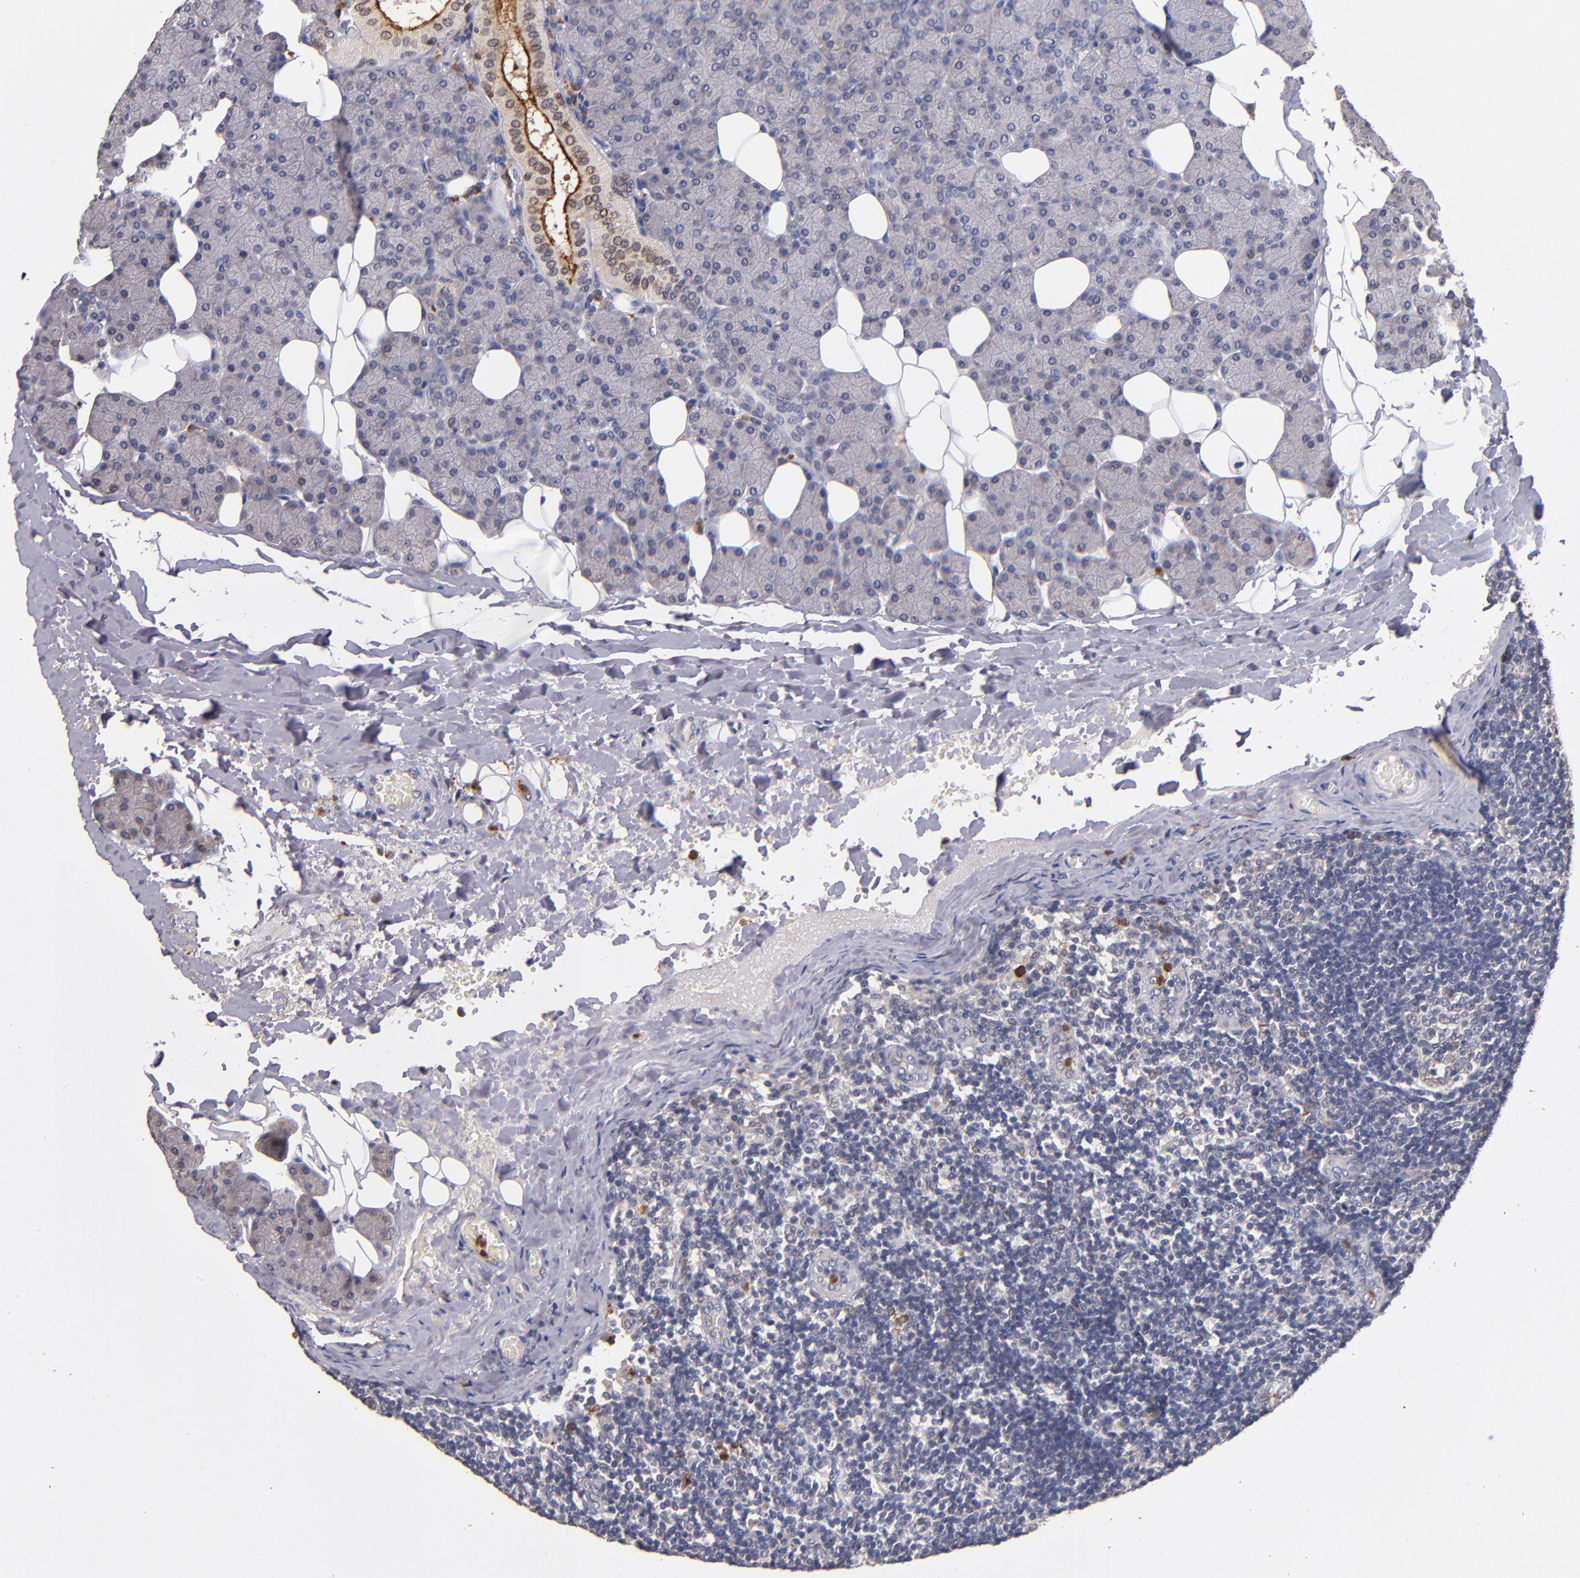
{"staining": {"intensity": "strong", "quantity": "<25%", "location": "cytoplasmic/membranous"}, "tissue": "lymph node", "cell_type": "Non-germinal center cells", "image_type": "normal", "snomed": [{"axis": "morphology", "description": "Normal tissue, NOS"}, {"axis": "topography", "description": "Lymph node"}, {"axis": "topography", "description": "Salivary gland"}], "caption": "Strong cytoplasmic/membranous positivity for a protein is seen in approximately <25% of non-germinal center cells of benign lymph node using IHC.", "gene": "TTLL12", "patient": {"sex": "male", "age": 8}}